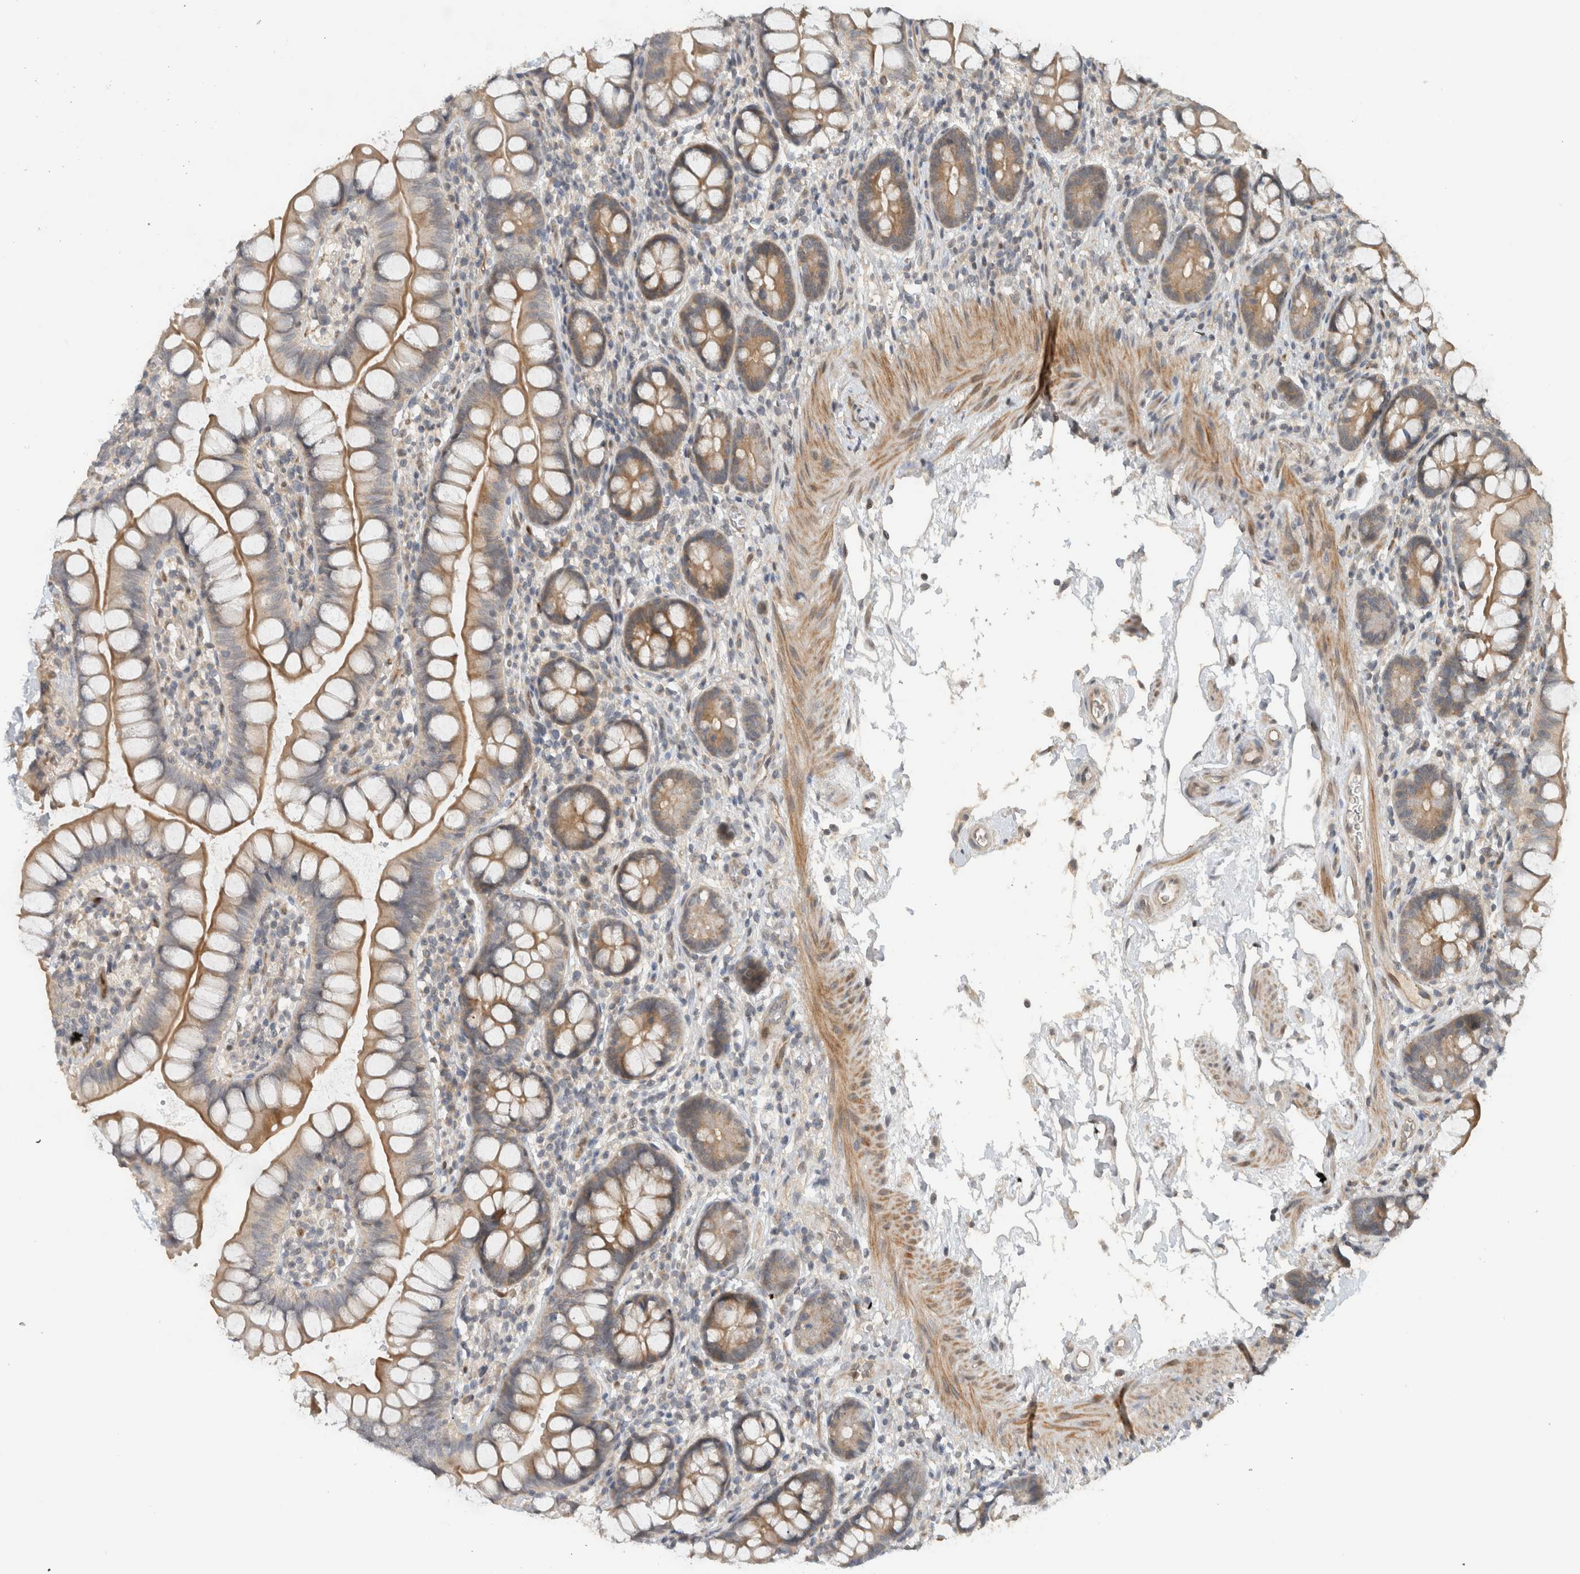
{"staining": {"intensity": "weak", "quantity": ">75%", "location": "cytoplasmic/membranous"}, "tissue": "small intestine", "cell_type": "Glandular cells", "image_type": "normal", "snomed": [{"axis": "morphology", "description": "Normal tissue, NOS"}, {"axis": "topography", "description": "Small intestine"}], "caption": "This image demonstrates immunohistochemistry staining of normal human small intestine, with low weak cytoplasmic/membranous staining in about >75% of glandular cells.", "gene": "ERCC6L2", "patient": {"sex": "female", "age": 84}}